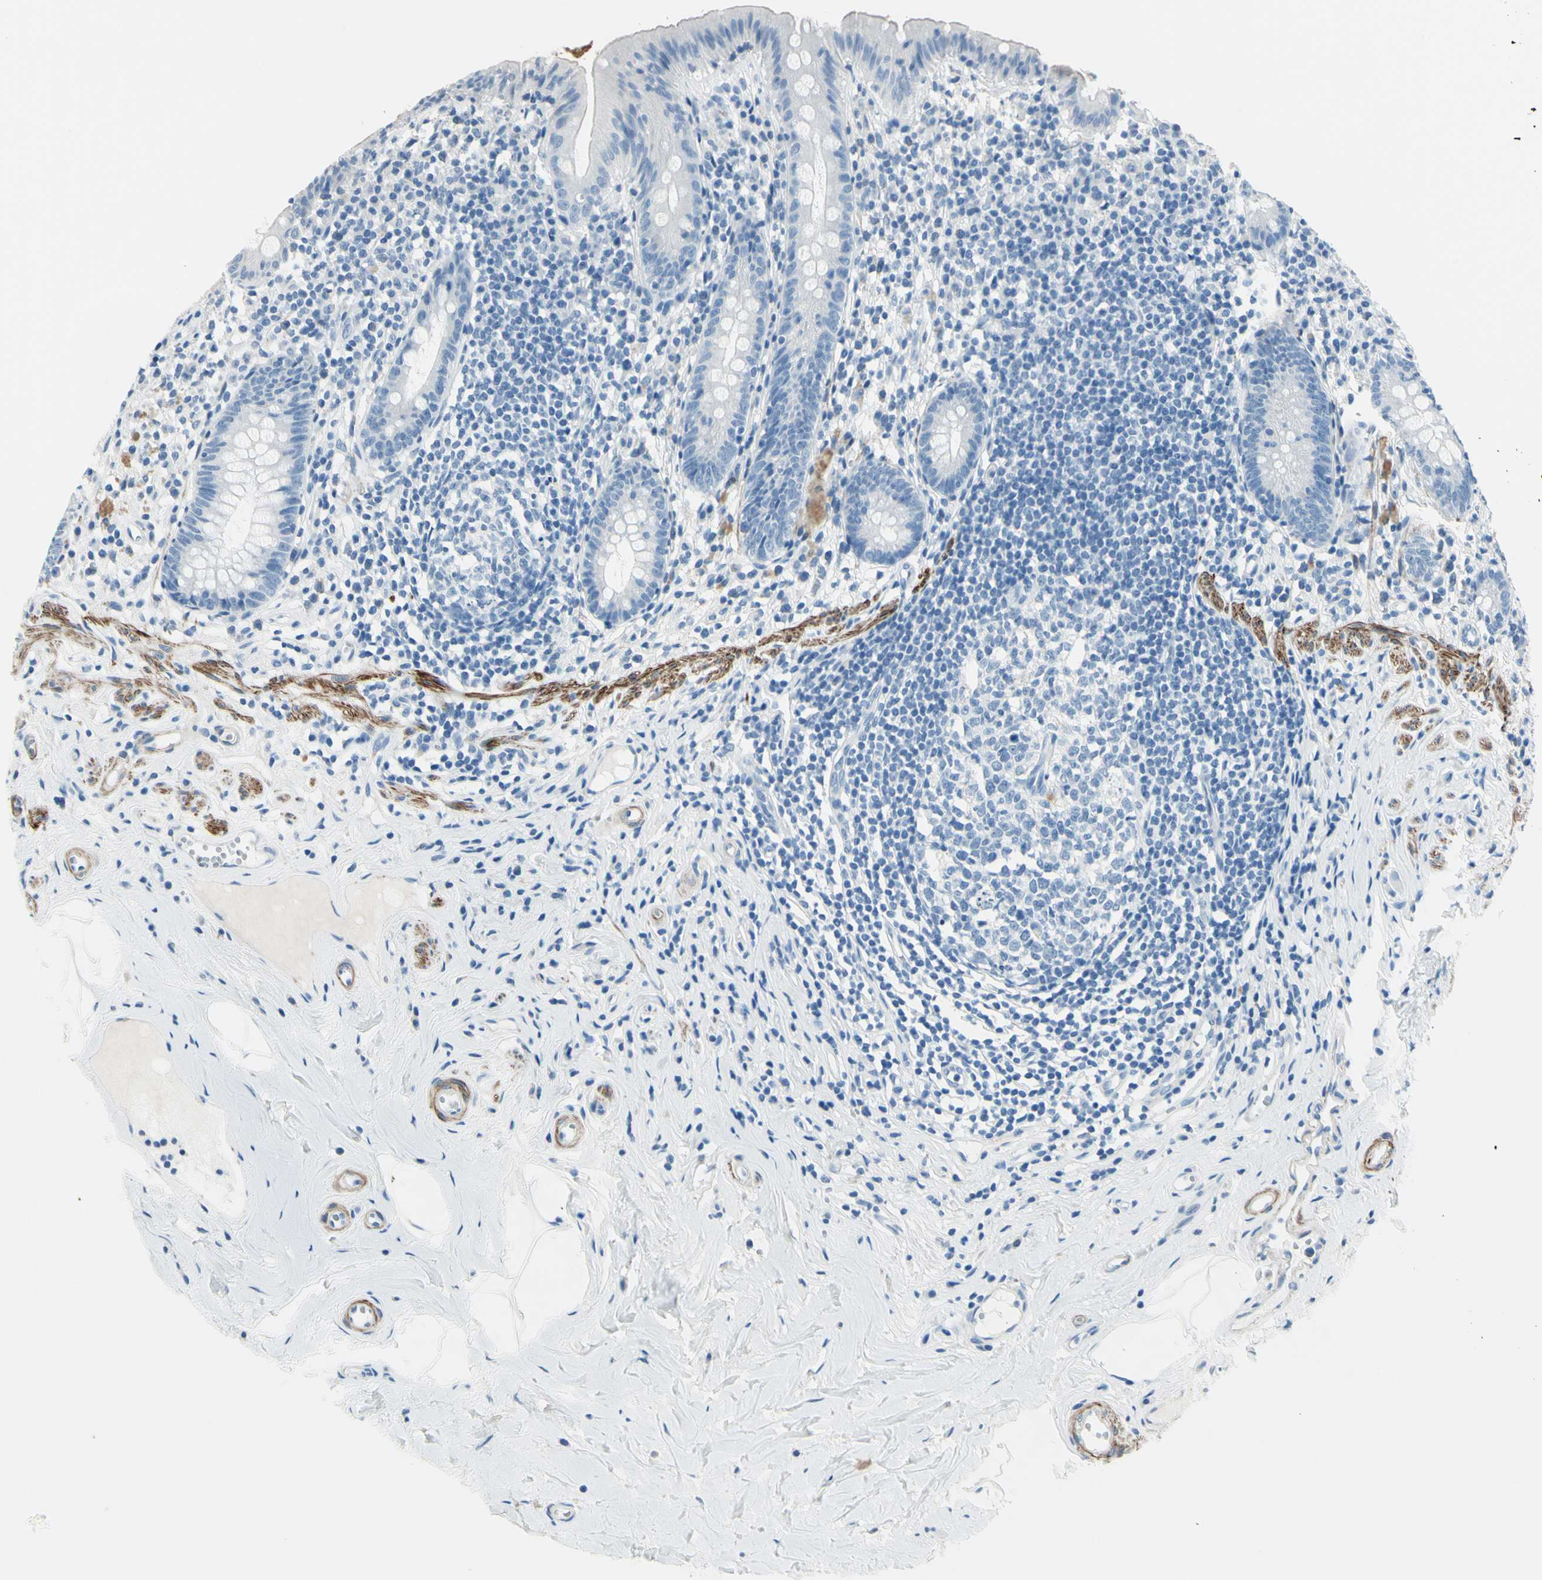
{"staining": {"intensity": "negative", "quantity": "none", "location": "none"}, "tissue": "appendix", "cell_type": "Glandular cells", "image_type": "normal", "snomed": [{"axis": "morphology", "description": "Normal tissue, NOS"}, {"axis": "topography", "description": "Appendix"}], "caption": "A photomicrograph of appendix stained for a protein shows no brown staining in glandular cells. The staining is performed using DAB brown chromogen with nuclei counter-stained in using hematoxylin.", "gene": "CDH15", "patient": {"sex": "male", "age": 52}}